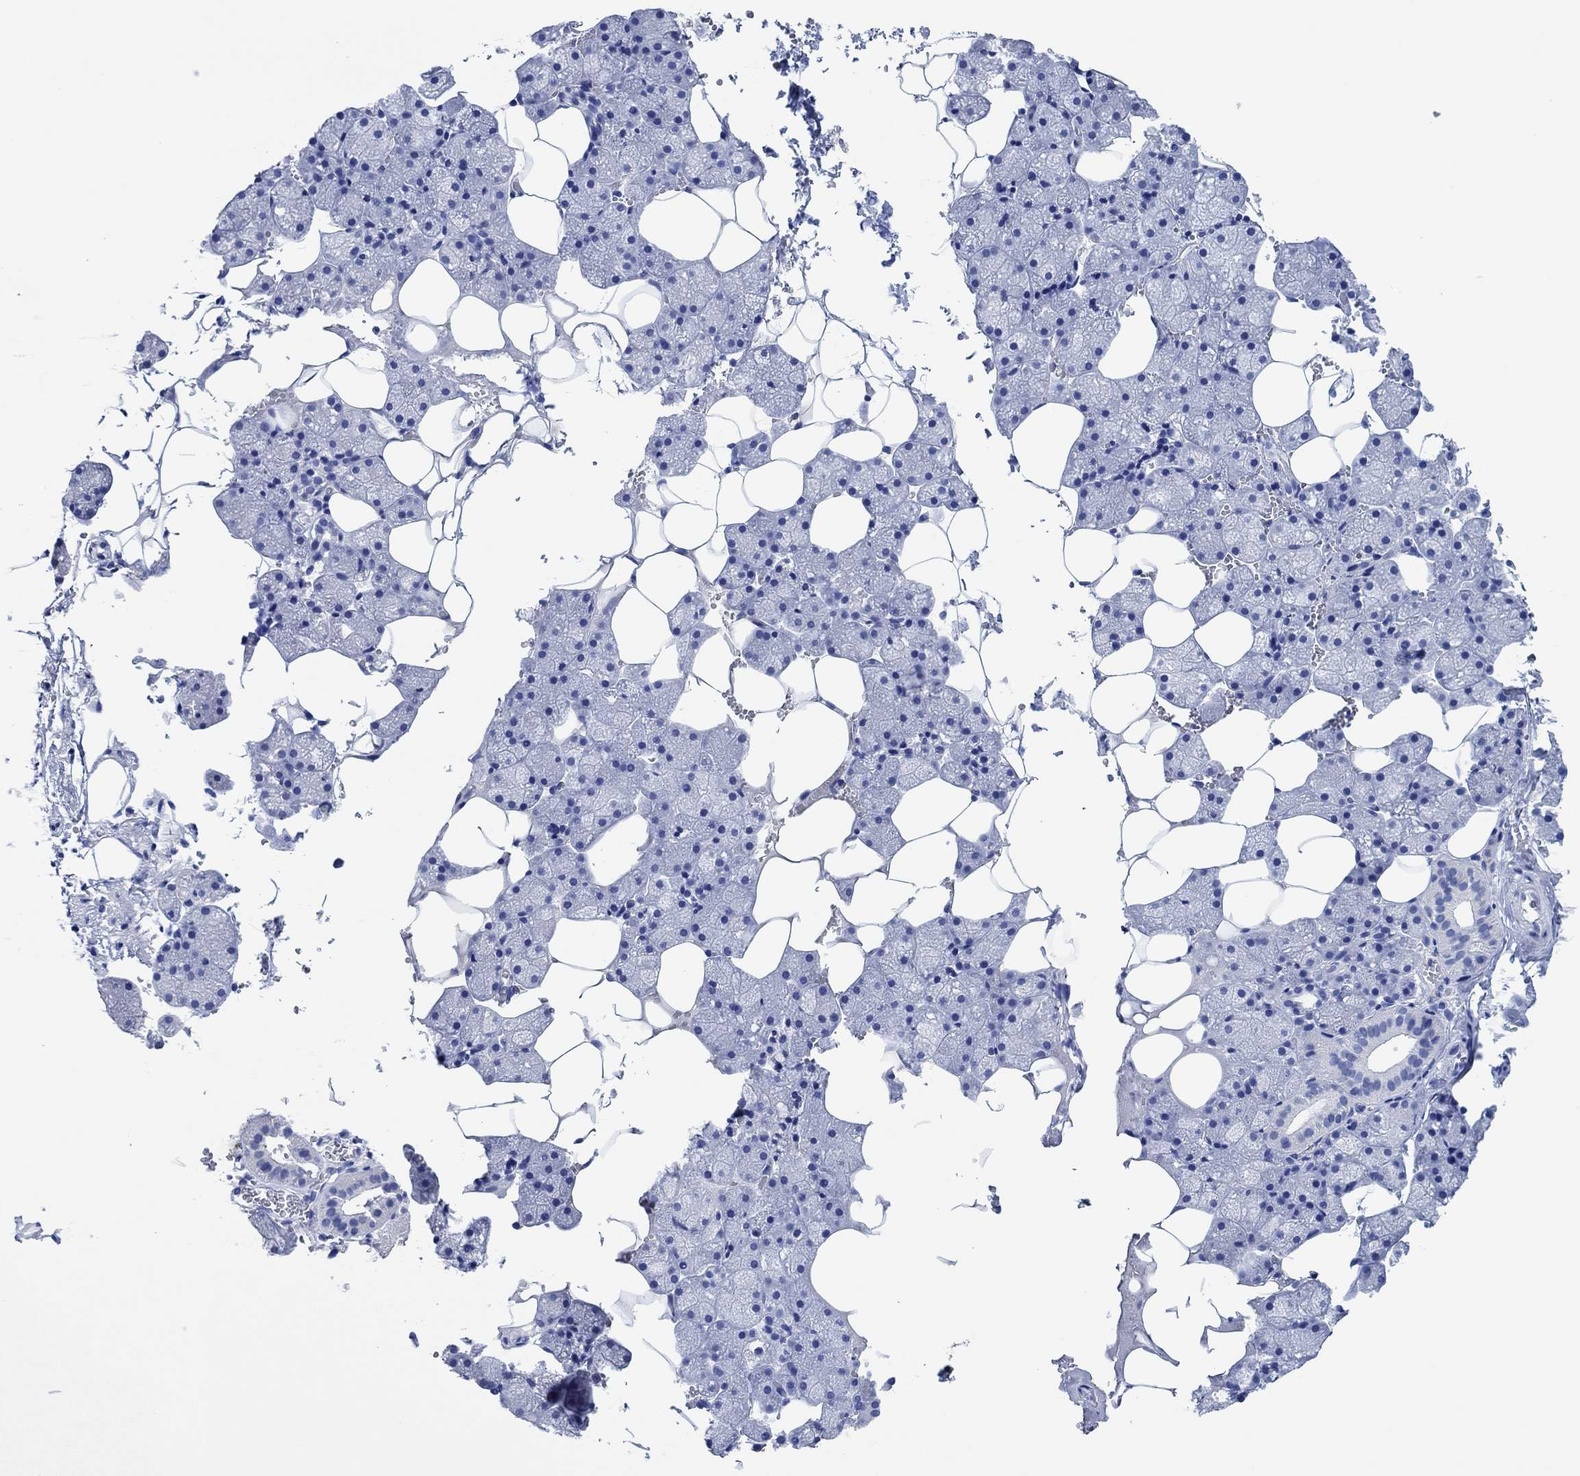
{"staining": {"intensity": "negative", "quantity": "none", "location": "none"}, "tissue": "salivary gland", "cell_type": "Glandular cells", "image_type": "normal", "snomed": [{"axis": "morphology", "description": "Normal tissue, NOS"}, {"axis": "topography", "description": "Salivary gland"}], "caption": "This photomicrograph is of benign salivary gland stained with immunohistochemistry (IHC) to label a protein in brown with the nuclei are counter-stained blue. There is no positivity in glandular cells.", "gene": "CPNE6", "patient": {"sex": "male", "age": 38}}